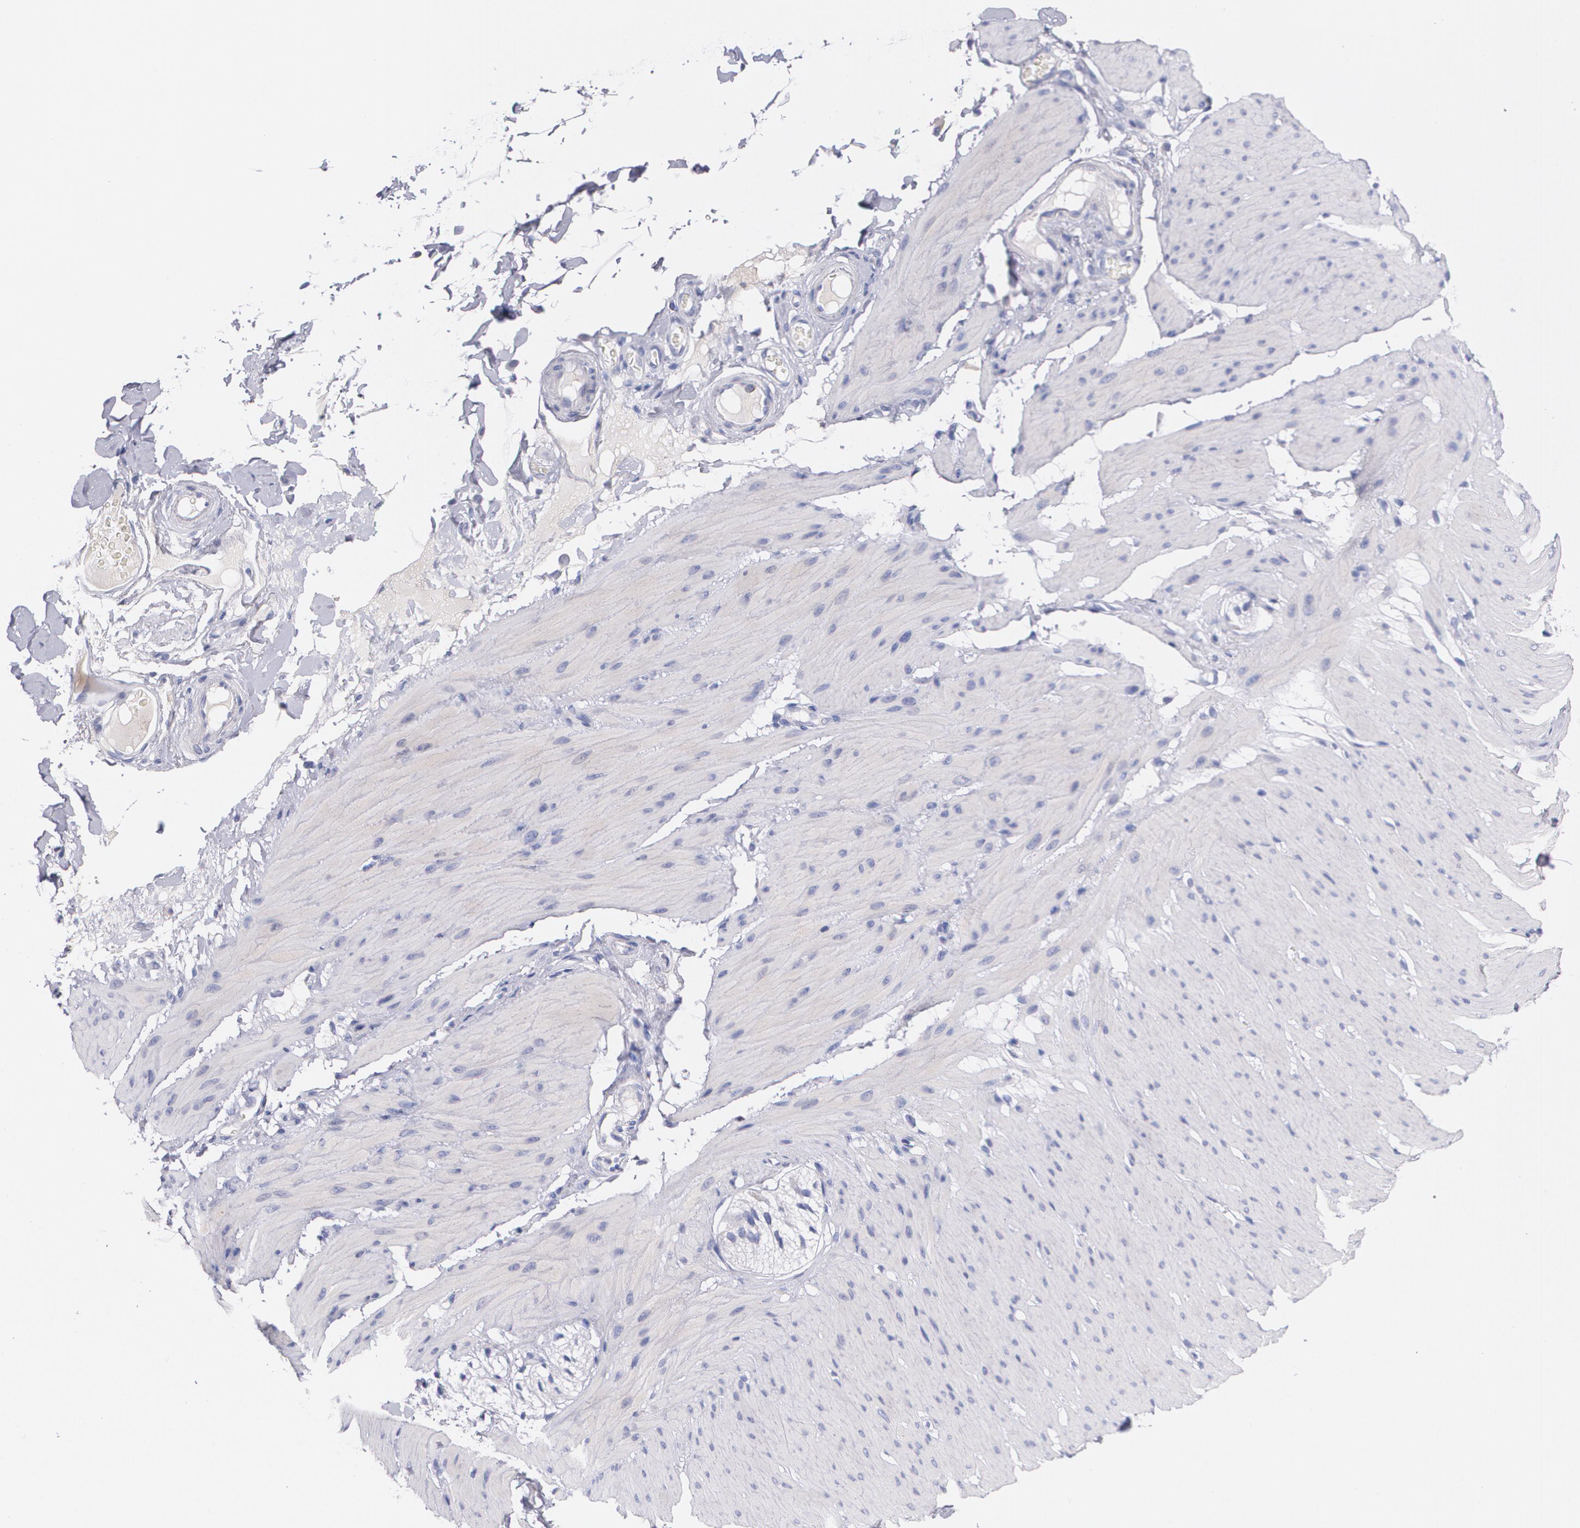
{"staining": {"intensity": "negative", "quantity": "none", "location": "none"}, "tissue": "smooth muscle", "cell_type": "Smooth muscle cells", "image_type": "normal", "snomed": [{"axis": "morphology", "description": "Normal tissue, NOS"}, {"axis": "topography", "description": "Smooth muscle"}, {"axis": "topography", "description": "Colon"}], "caption": "Smooth muscle stained for a protein using IHC reveals no expression smooth muscle cells.", "gene": "HMMR", "patient": {"sex": "male", "age": 67}}